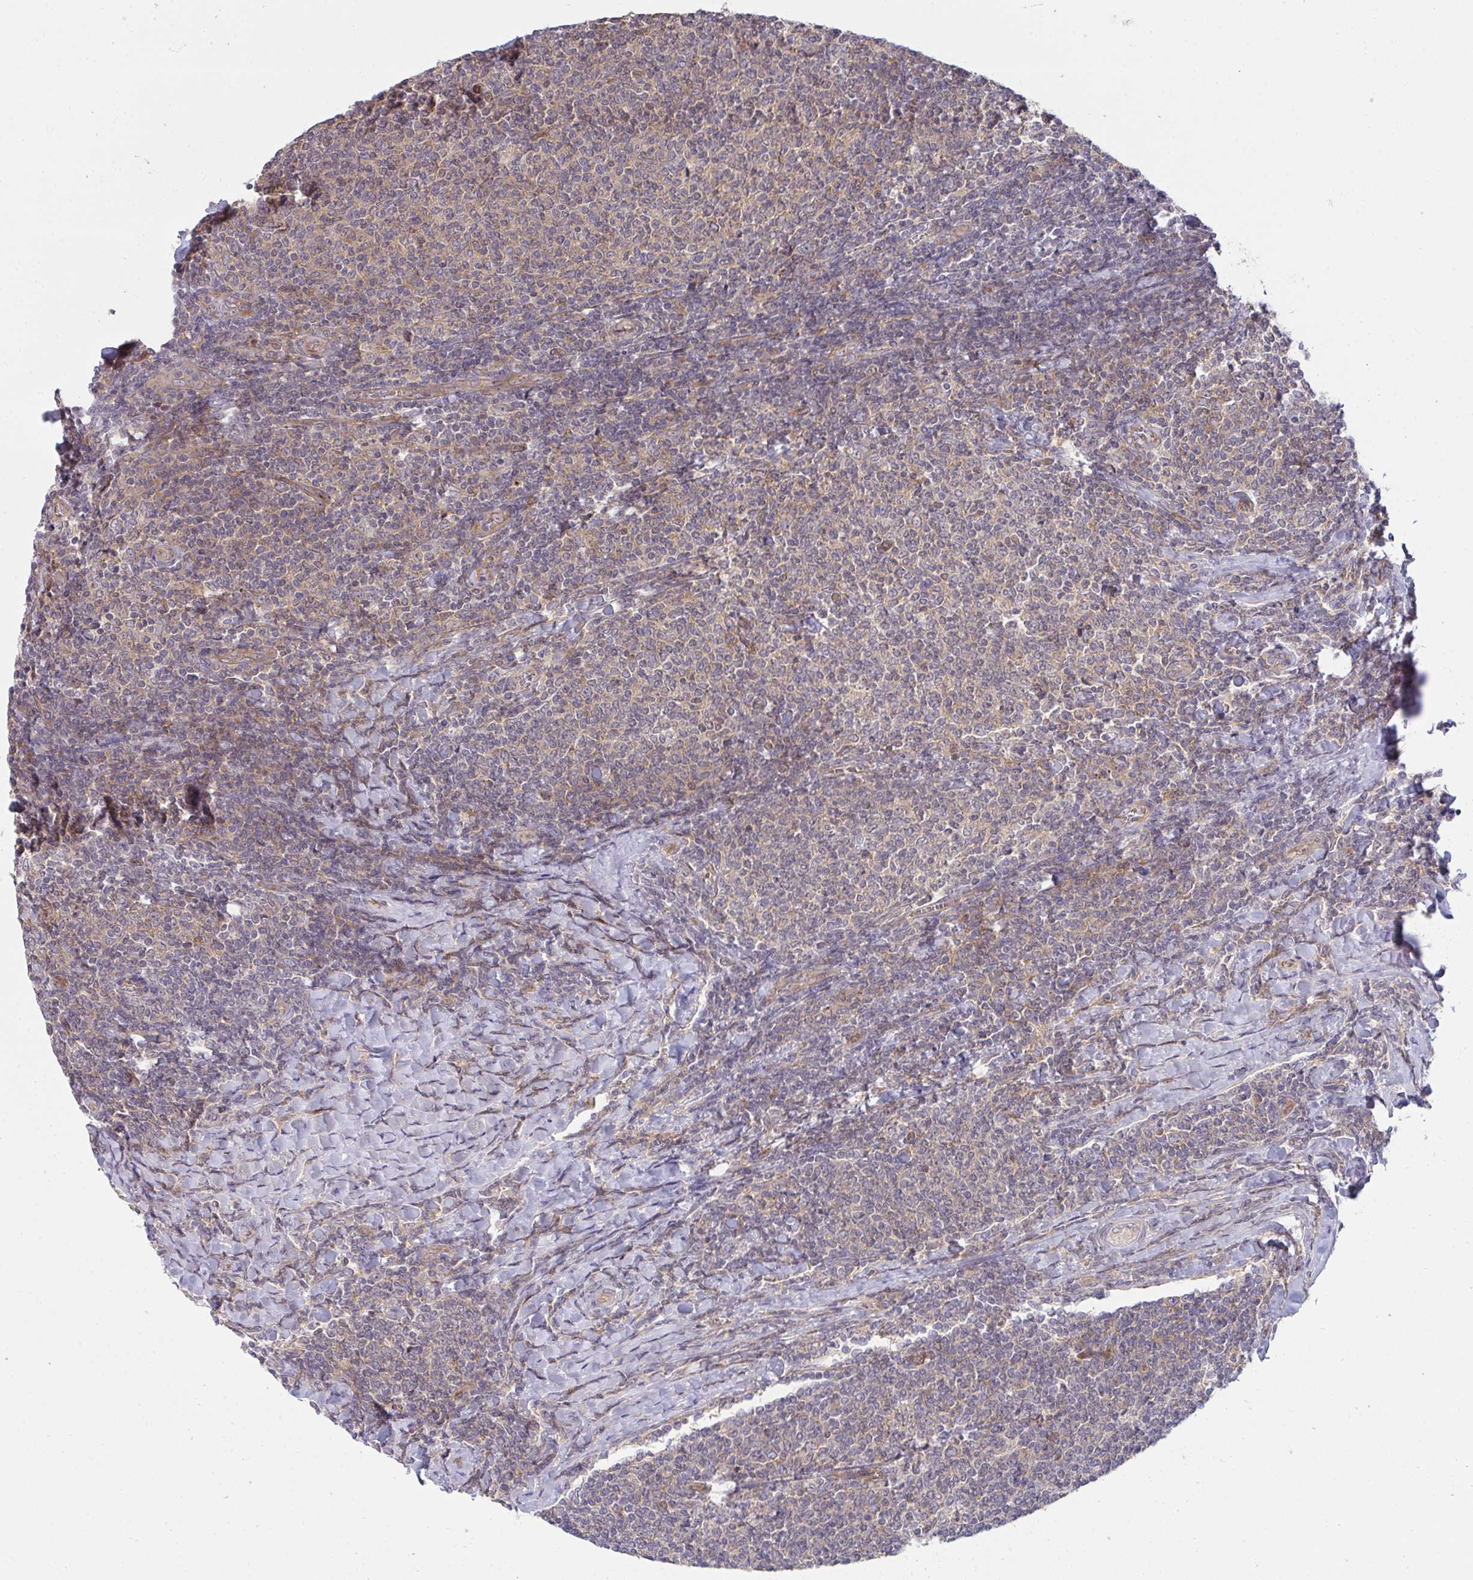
{"staining": {"intensity": "weak", "quantity": "<25%", "location": "cytoplasmic/membranous"}, "tissue": "lymphoma", "cell_type": "Tumor cells", "image_type": "cancer", "snomed": [{"axis": "morphology", "description": "Malignant lymphoma, non-Hodgkin's type, Low grade"}, {"axis": "topography", "description": "Lymph node"}], "caption": "Tumor cells are negative for brown protein staining in lymphoma.", "gene": "CASP9", "patient": {"sex": "male", "age": 52}}